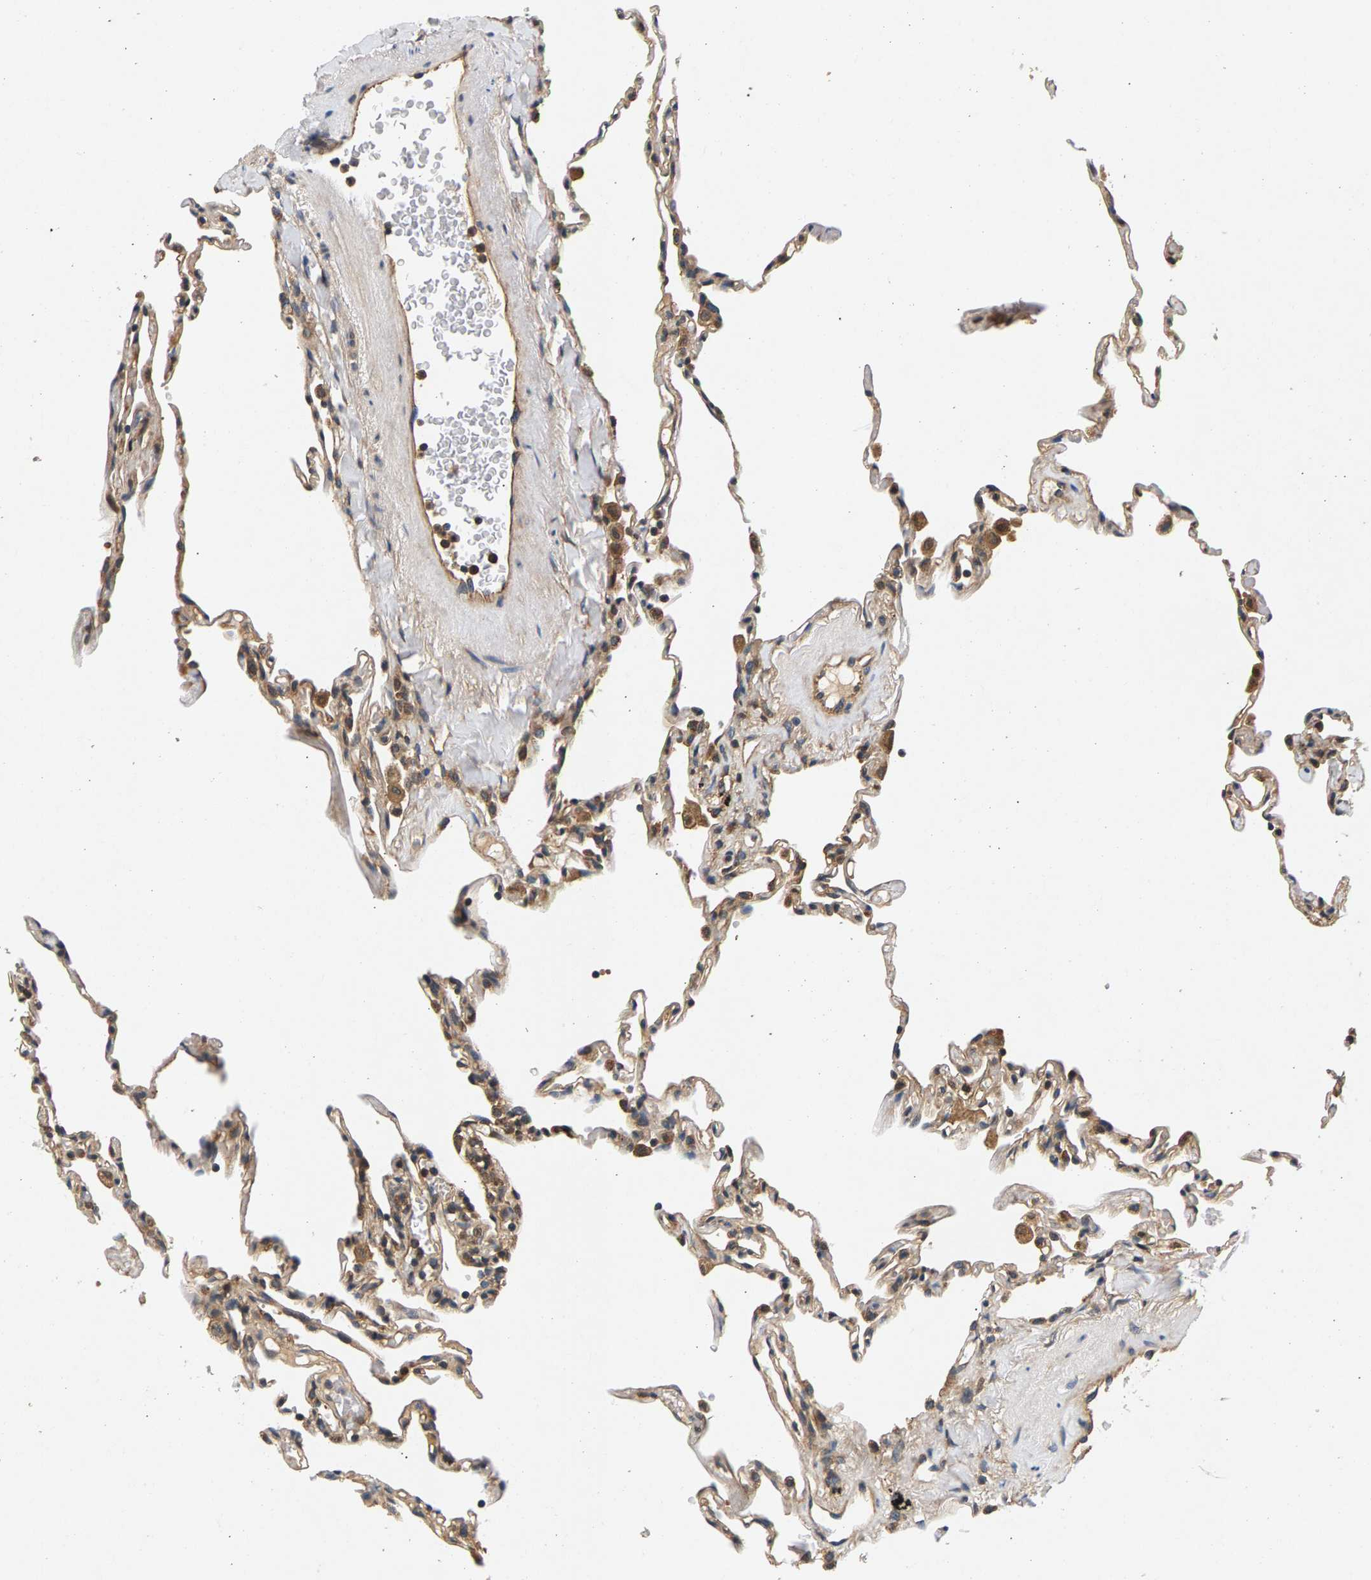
{"staining": {"intensity": "weak", "quantity": "<25%", "location": "cytoplasmic/membranous"}, "tissue": "lung", "cell_type": "Alveolar cells", "image_type": "normal", "snomed": [{"axis": "morphology", "description": "Normal tissue, NOS"}, {"axis": "topography", "description": "Lung"}], "caption": "Alveolar cells show no significant staining in benign lung. Nuclei are stained in blue.", "gene": "FAM78A", "patient": {"sex": "male", "age": 59}}